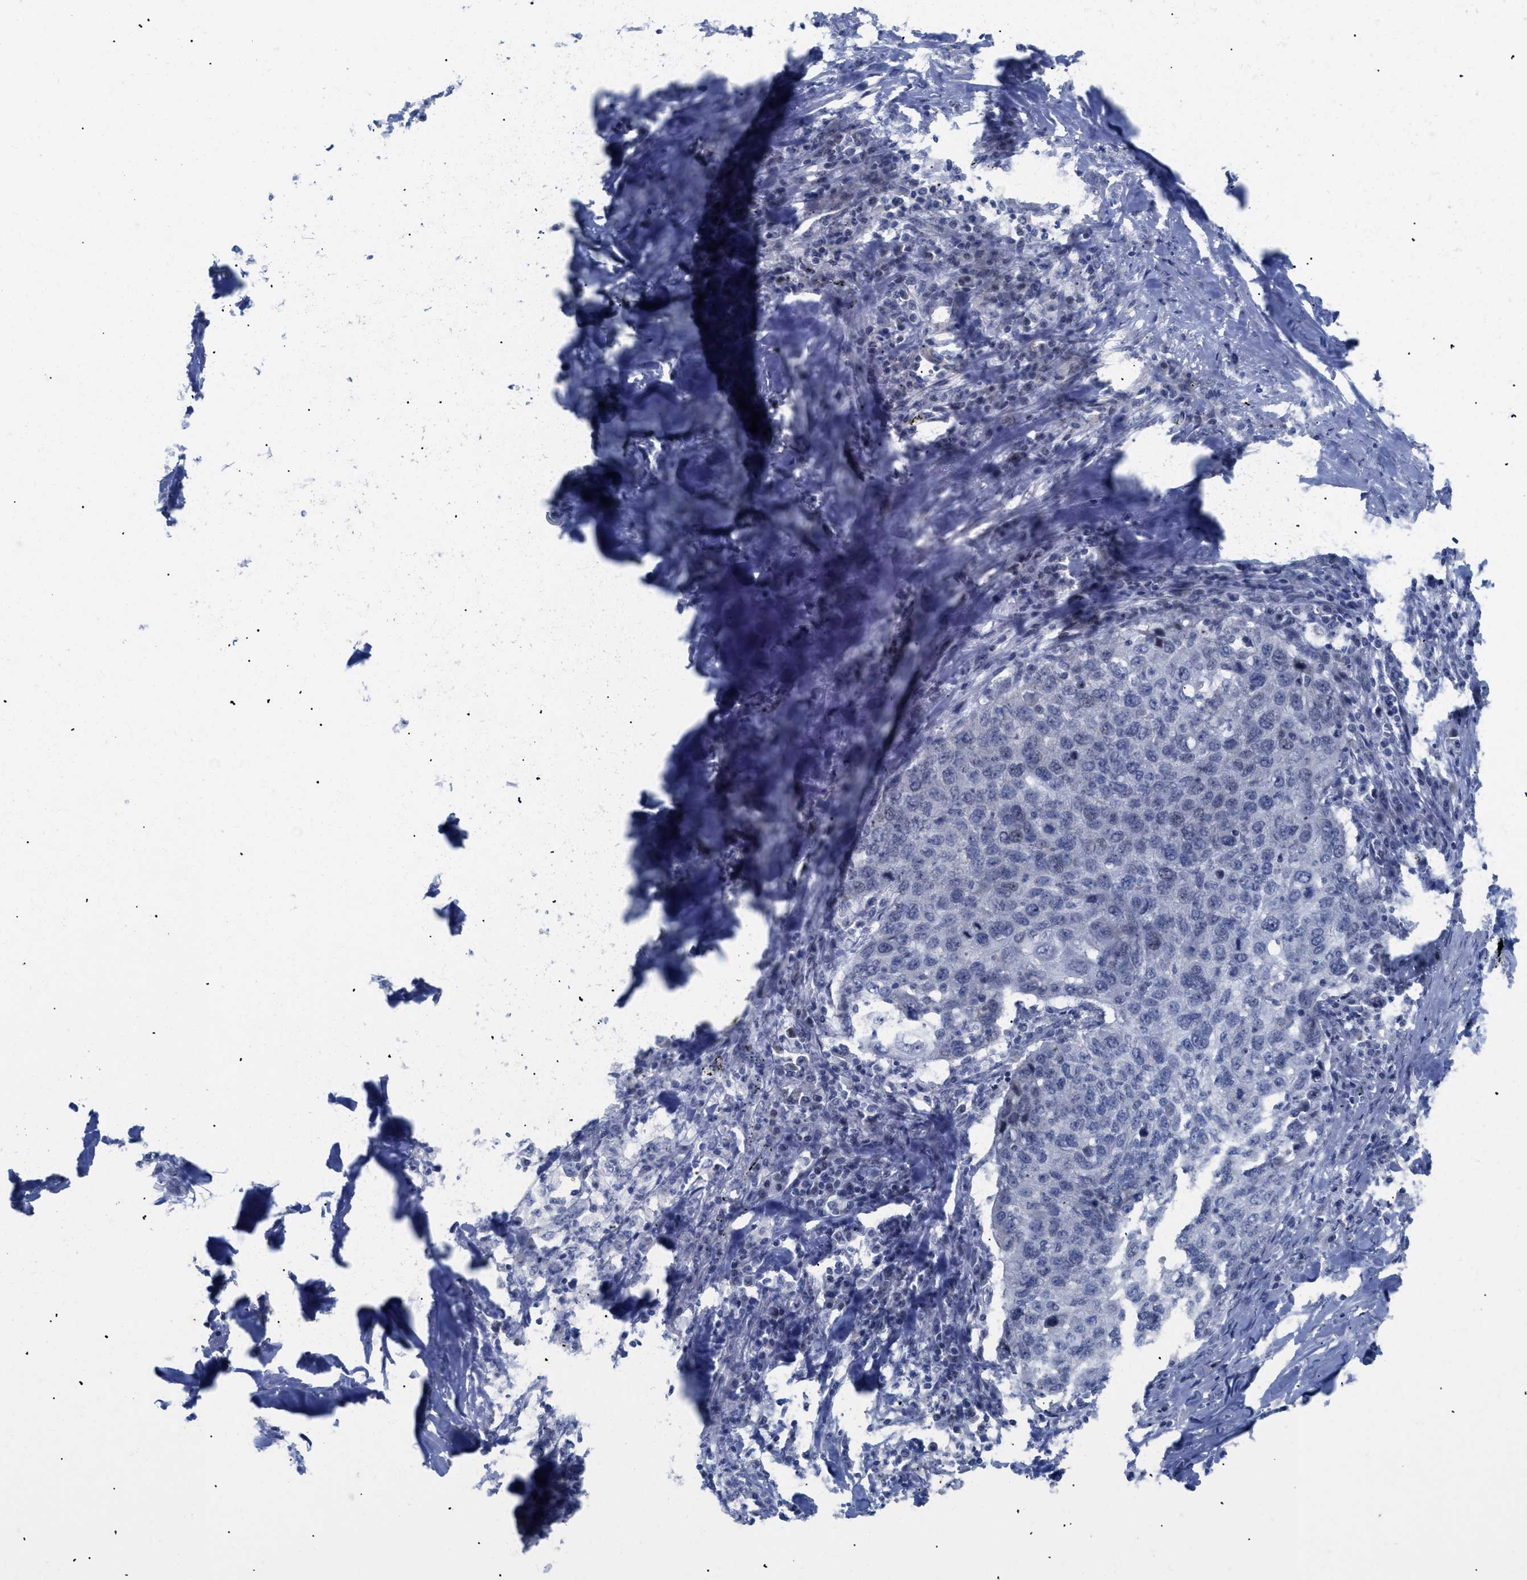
{"staining": {"intensity": "negative", "quantity": "none", "location": "none"}, "tissue": "lung cancer", "cell_type": "Tumor cells", "image_type": "cancer", "snomed": [{"axis": "morphology", "description": "Squamous cell carcinoma, NOS"}, {"axis": "topography", "description": "Lung"}], "caption": "Tumor cells are negative for brown protein staining in lung cancer (squamous cell carcinoma).", "gene": "CAV3", "patient": {"sex": "female", "age": 63}}